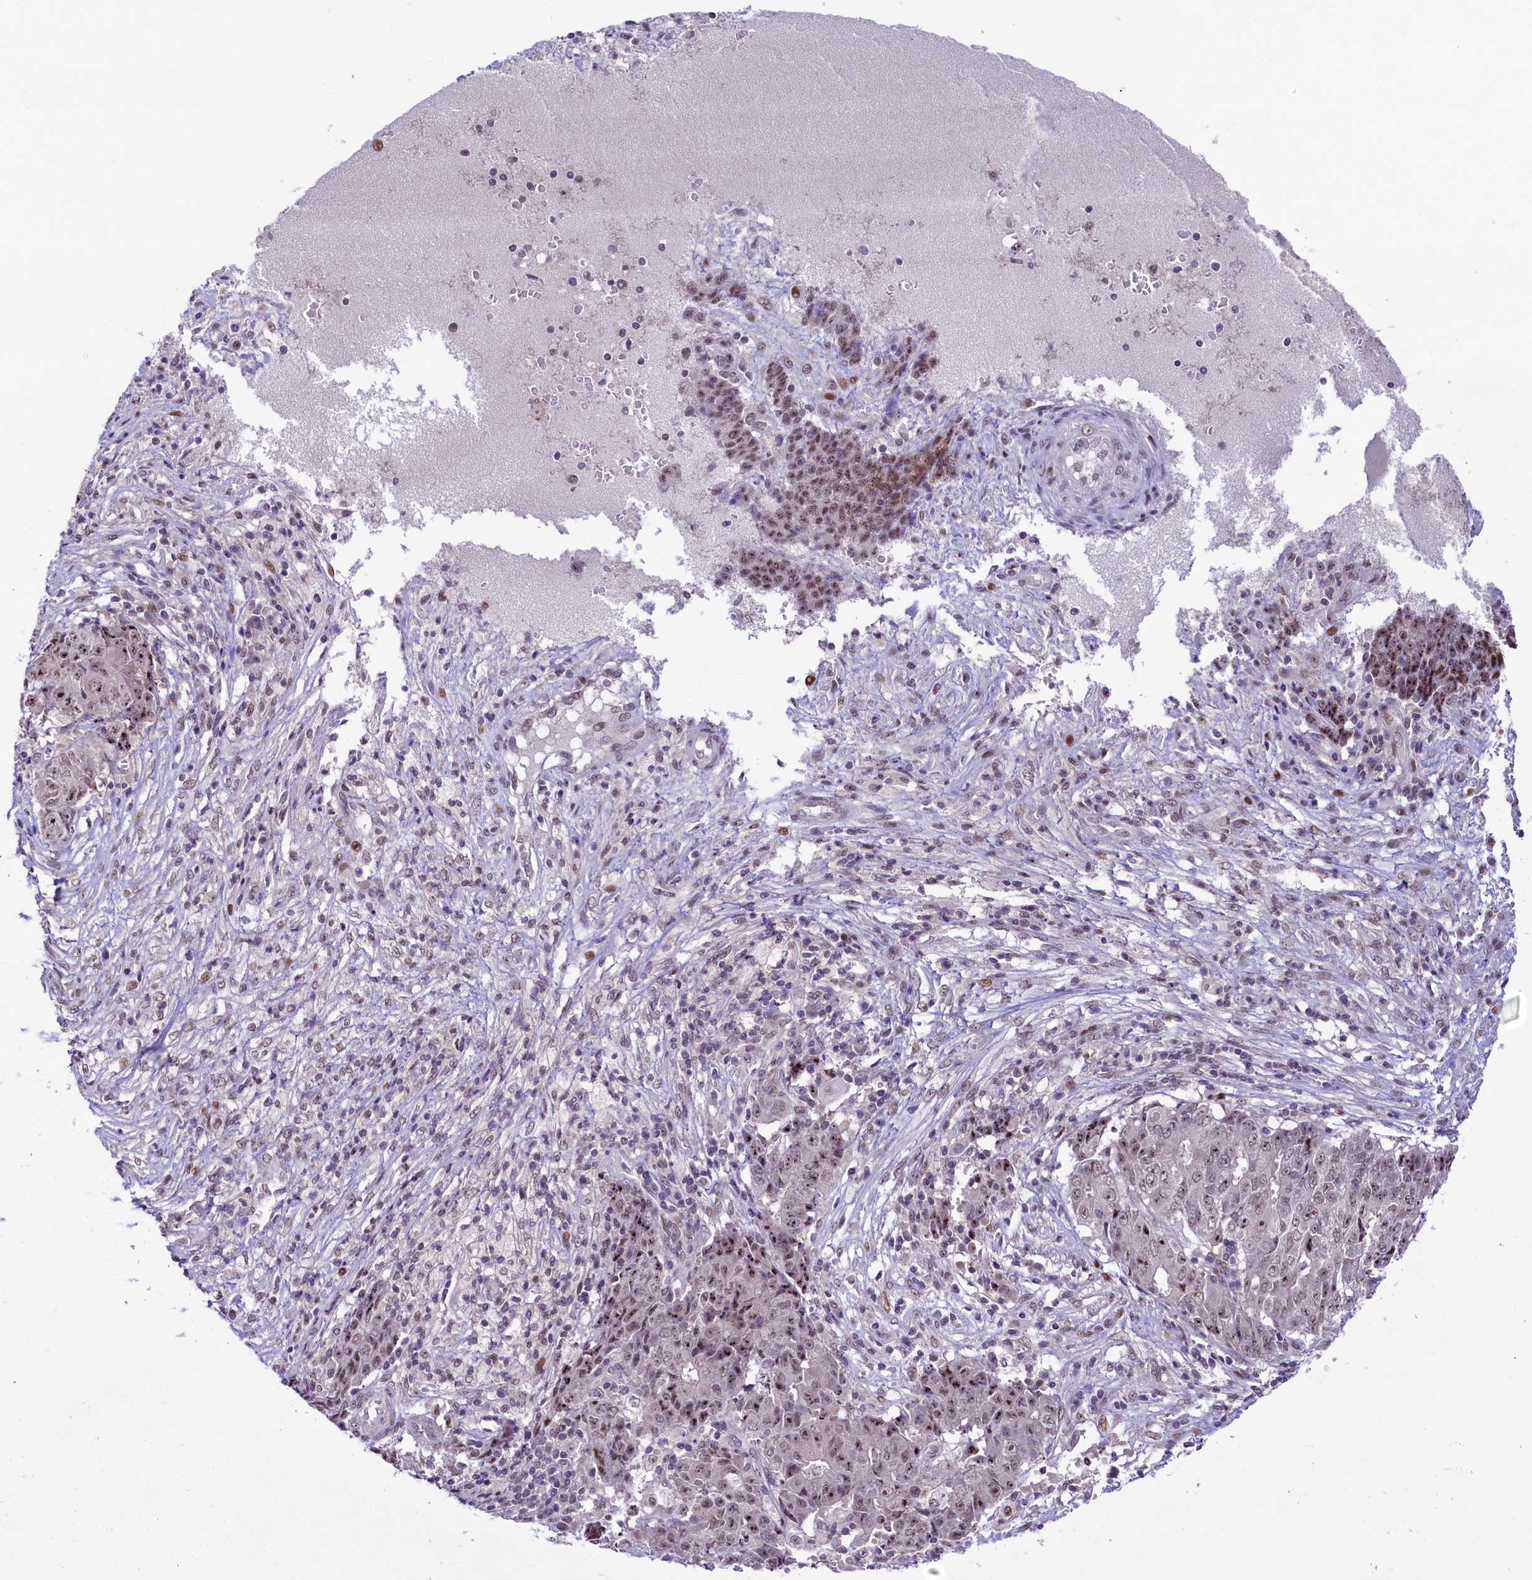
{"staining": {"intensity": "weak", "quantity": ">75%", "location": "nuclear"}, "tissue": "ovarian cancer", "cell_type": "Tumor cells", "image_type": "cancer", "snomed": [{"axis": "morphology", "description": "Carcinoma, endometroid"}, {"axis": "topography", "description": "Ovary"}], "caption": "Protein analysis of ovarian cancer (endometroid carcinoma) tissue demonstrates weak nuclear expression in approximately >75% of tumor cells. (brown staining indicates protein expression, while blue staining denotes nuclei).", "gene": "ANKS3", "patient": {"sex": "female", "age": 42}}